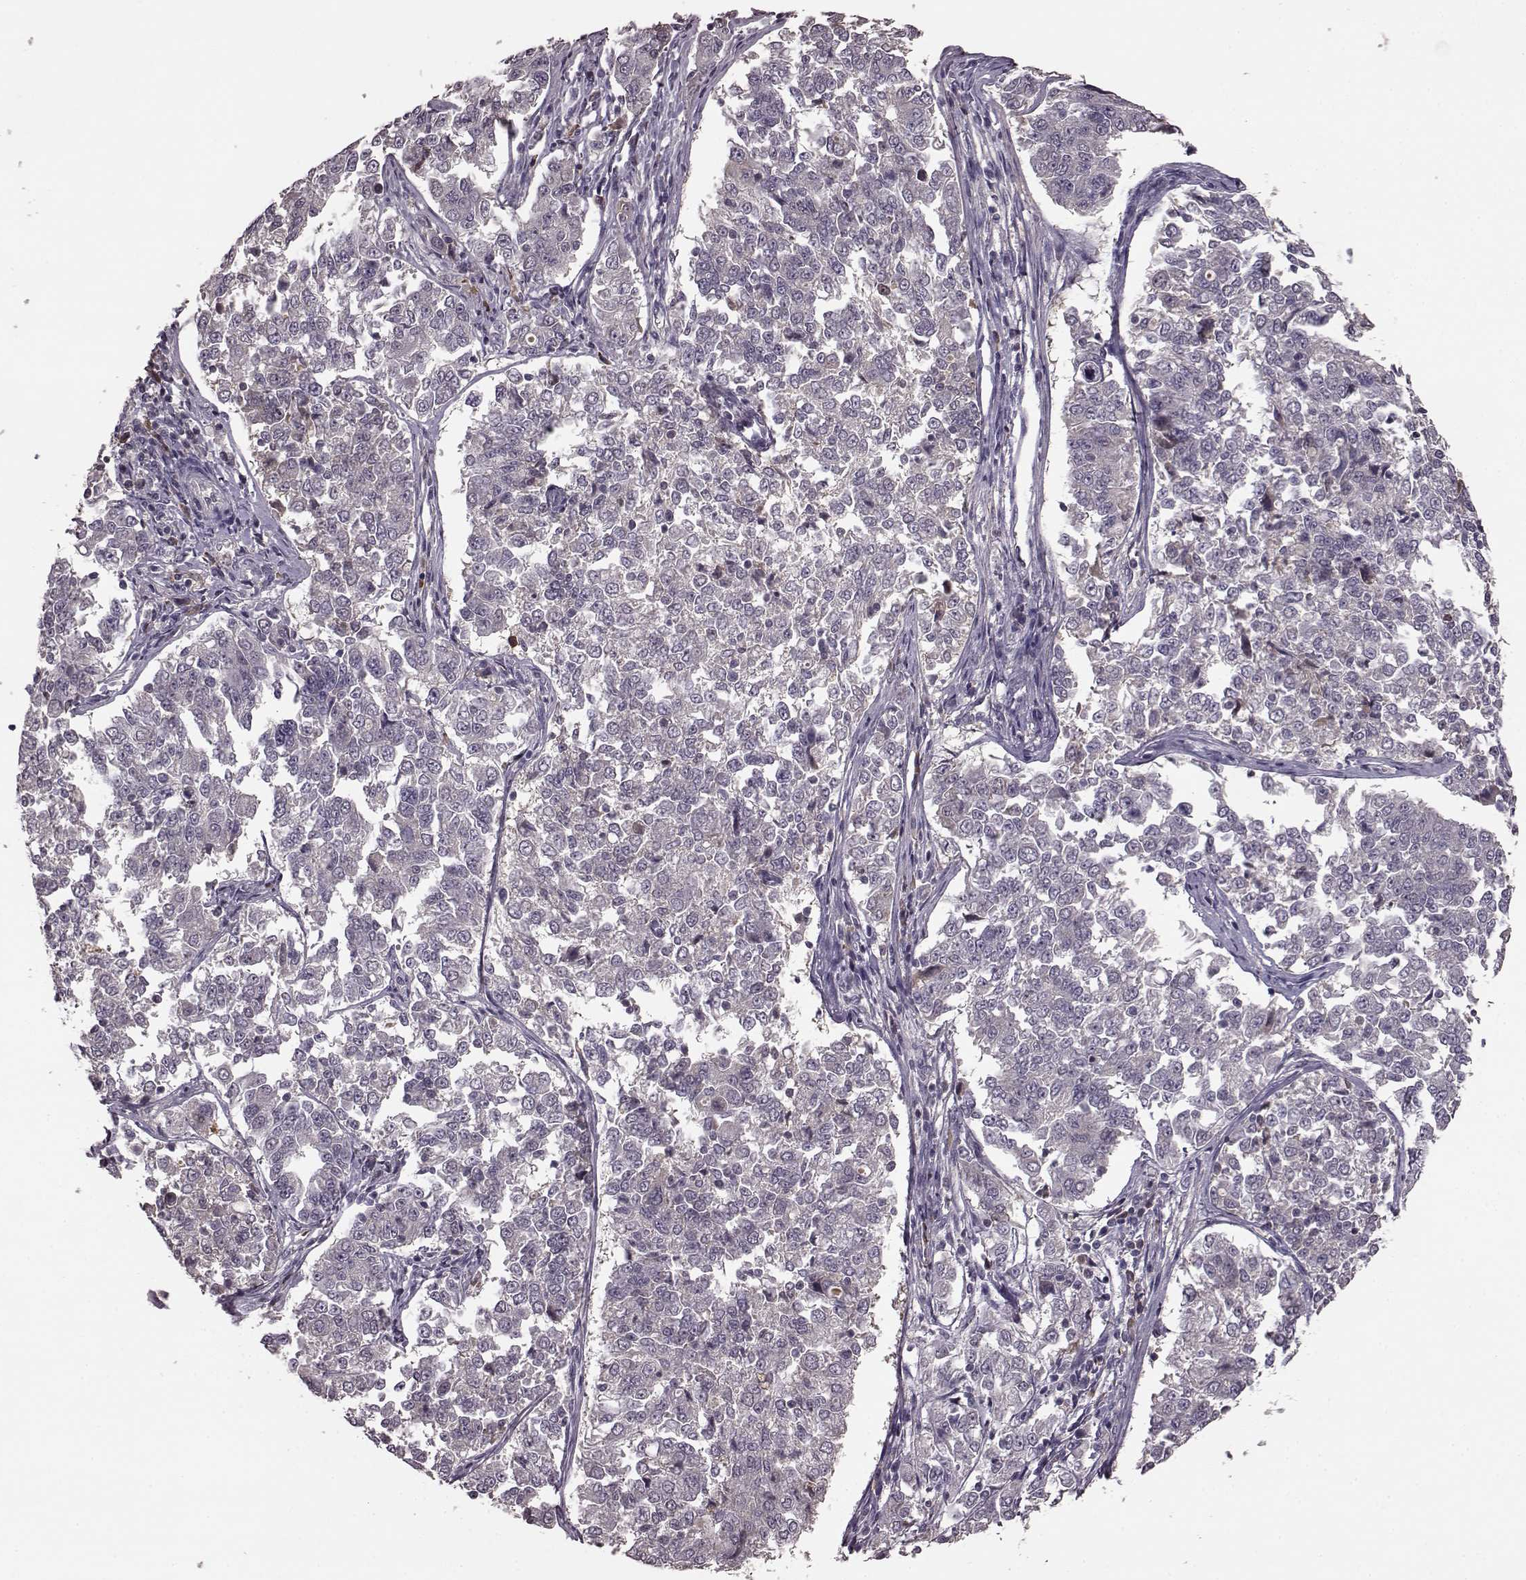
{"staining": {"intensity": "negative", "quantity": "none", "location": "none"}, "tissue": "endometrial cancer", "cell_type": "Tumor cells", "image_type": "cancer", "snomed": [{"axis": "morphology", "description": "Adenocarcinoma, NOS"}, {"axis": "topography", "description": "Endometrium"}], "caption": "An image of adenocarcinoma (endometrial) stained for a protein shows no brown staining in tumor cells.", "gene": "NRL", "patient": {"sex": "female", "age": 43}}